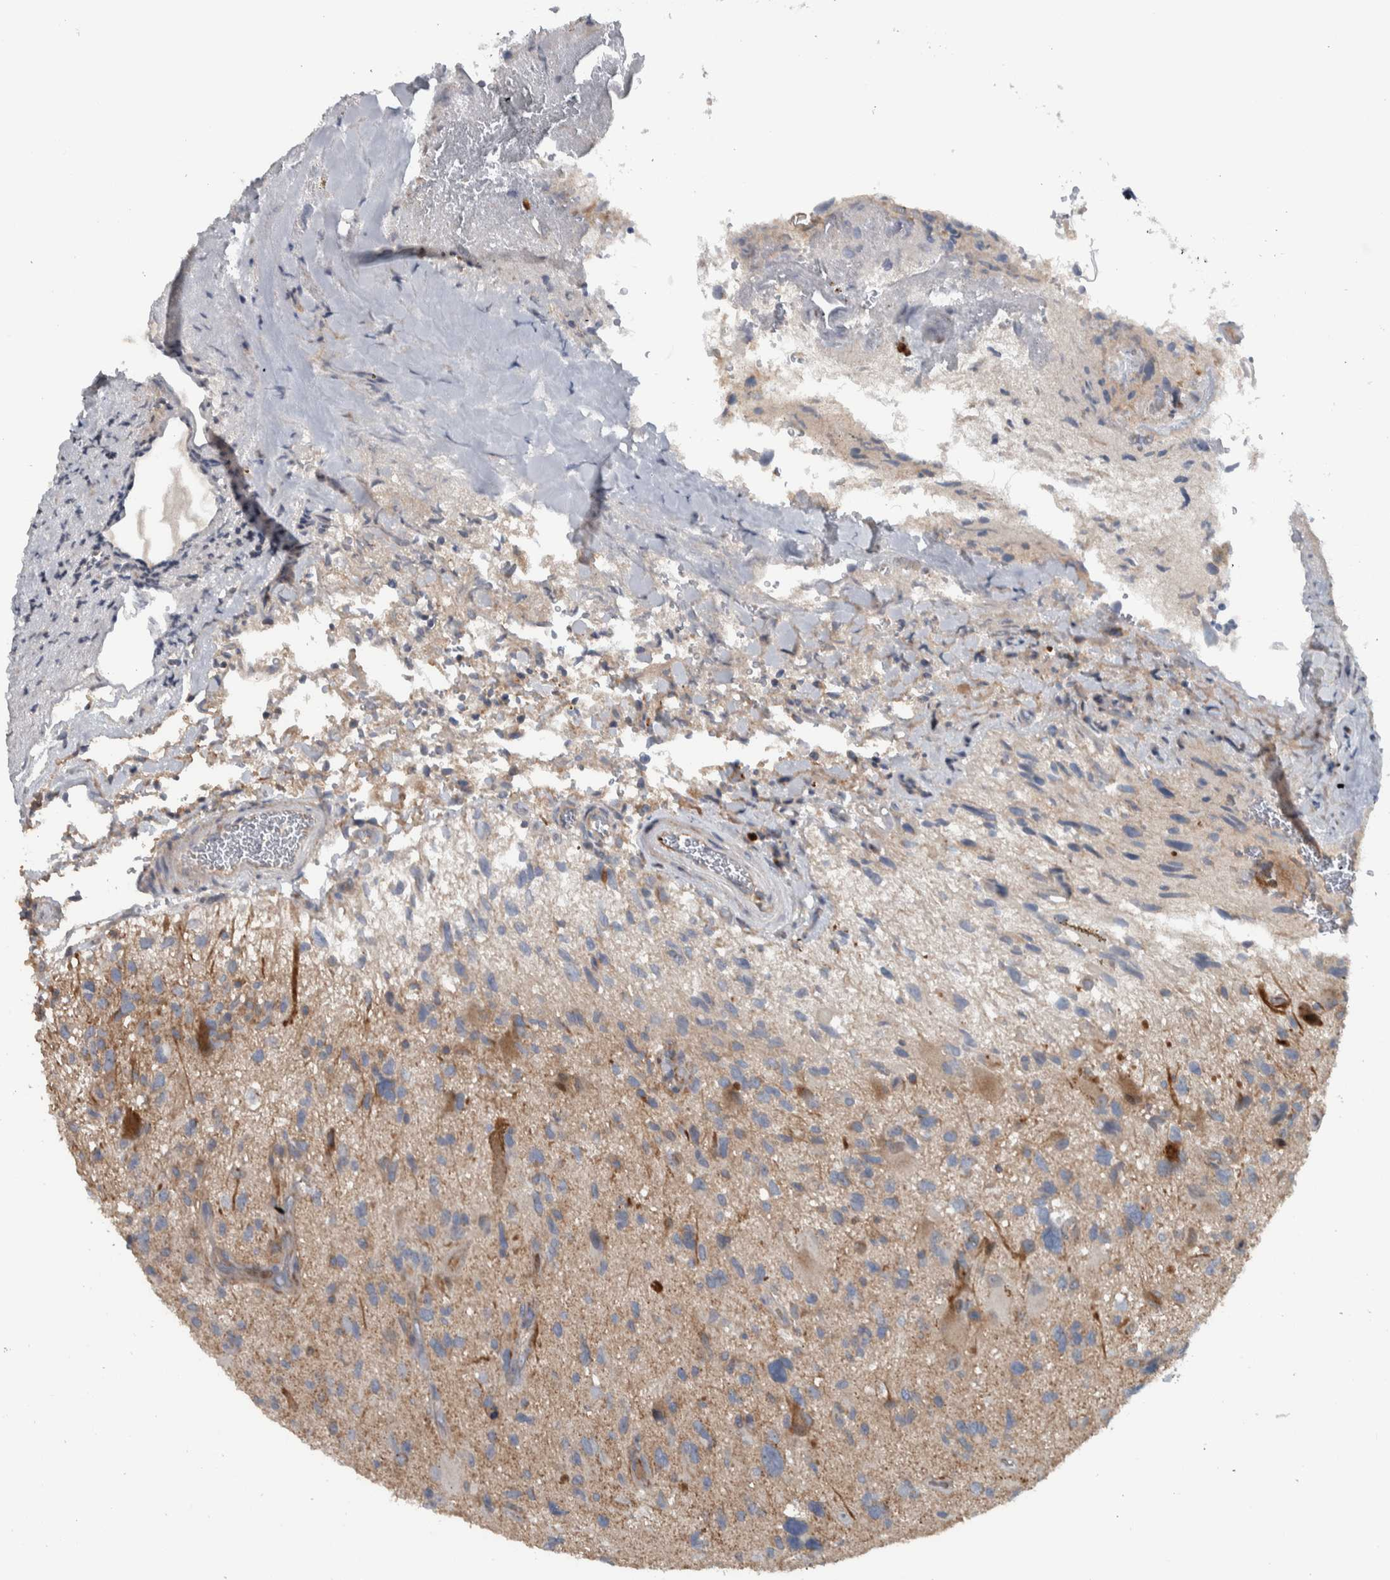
{"staining": {"intensity": "weak", "quantity": "<25%", "location": "cytoplasmic/membranous"}, "tissue": "glioma", "cell_type": "Tumor cells", "image_type": "cancer", "snomed": [{"axis": "morphology", "description": "Glioma, malignant, High grade"}, {"axis": "topography", "description": "Brain"}], "caption": "An immunohistochemistry micrograph of malignant glioma (high-grade) is shown. There is no staining in tumor cells of malignant glioma (high-grade).", "gene": "BAIAP2L1", "patient": {"sex": "male", "age": 33}}